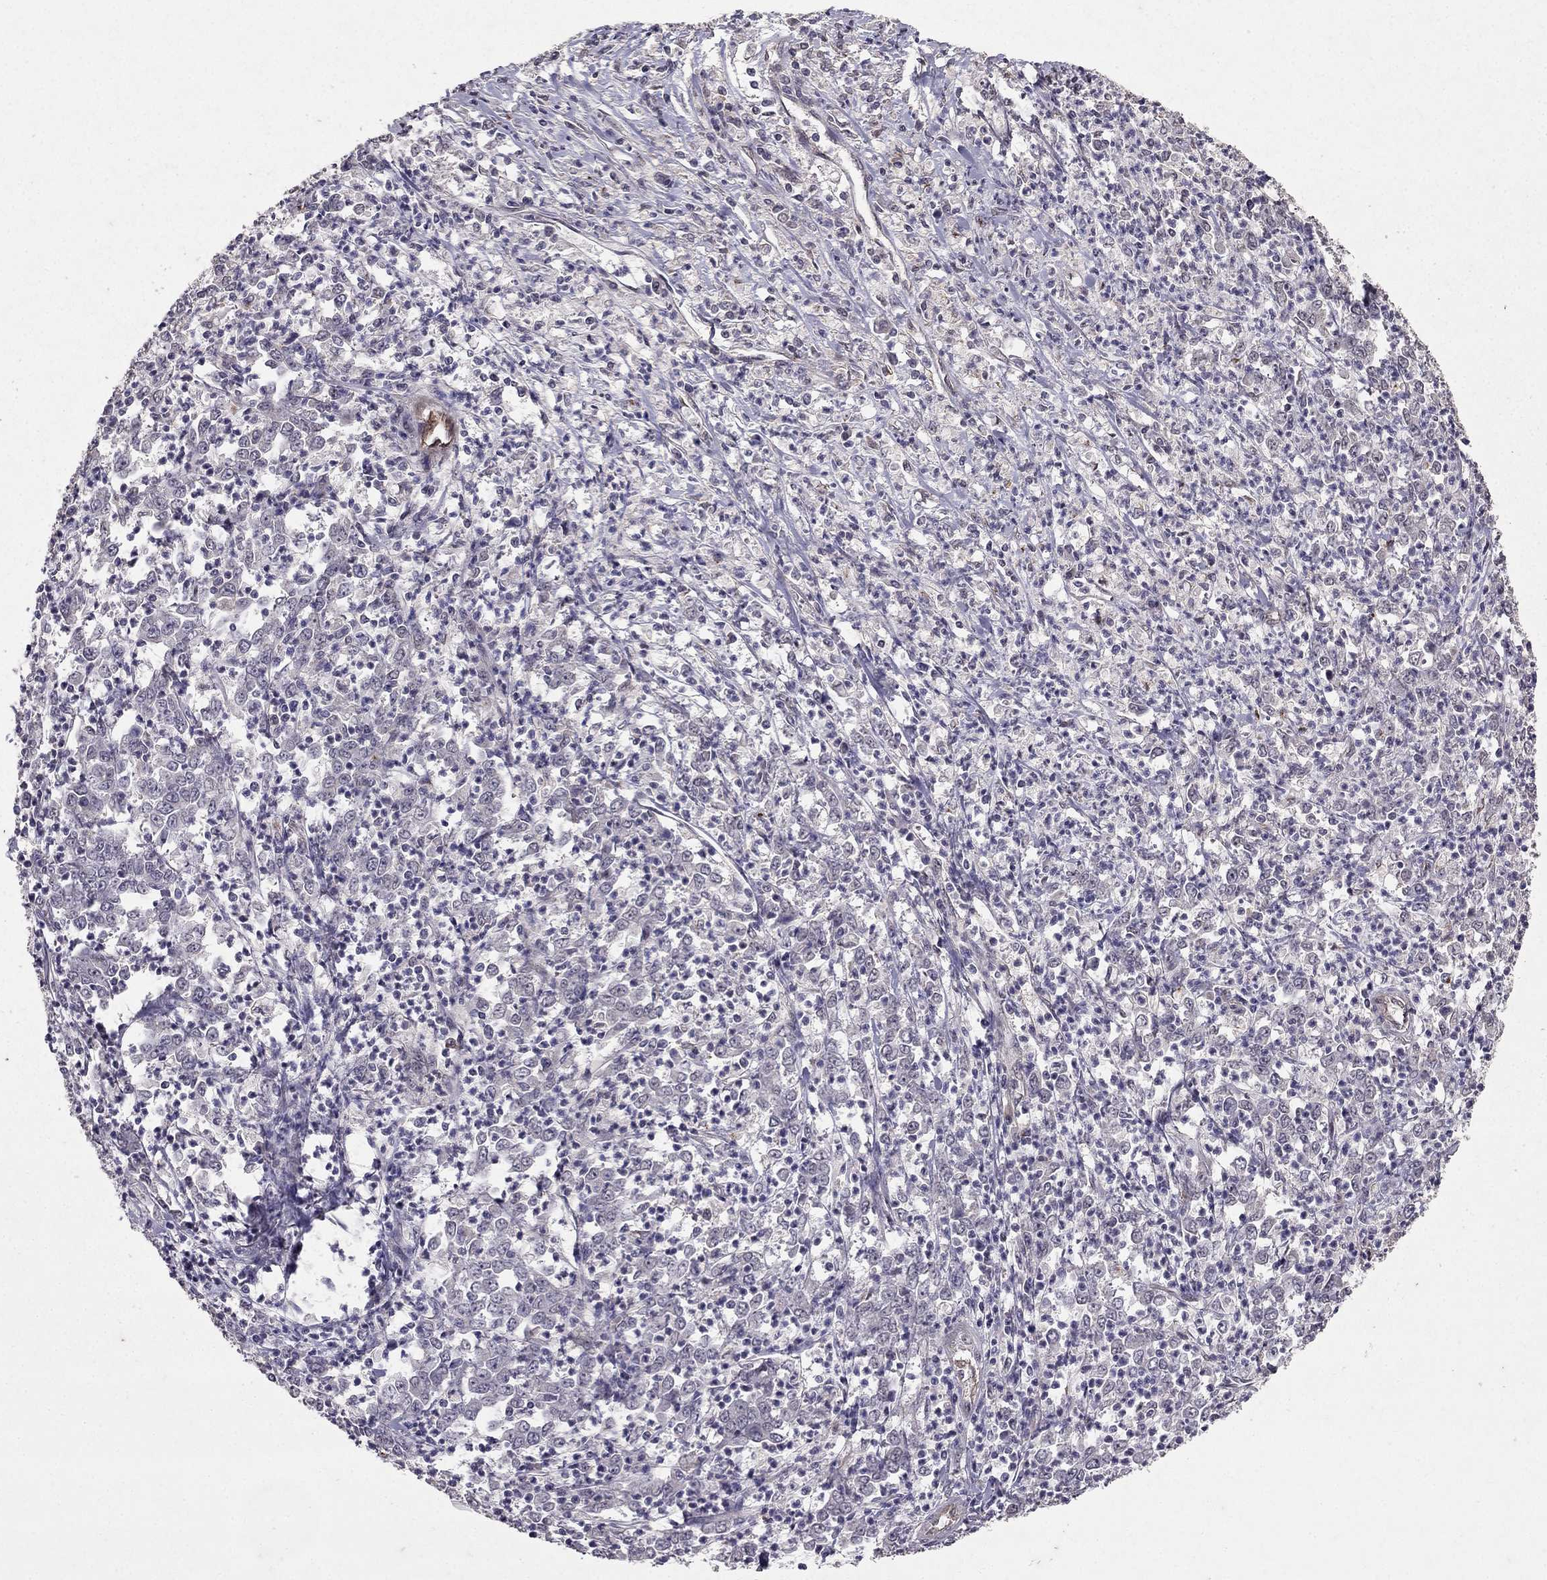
{"staining": {"intensity": "negative", "quantity": "none", "location": "none"}, "tissue": "stomach cancer", "cell_type": "Tumor cells", "image_type": "cancer", "snomed": [{"axis": "morphology", "description": "Adenocarcinoma, NOS"}, {"axis": "topography", "description": "Stomach, lower"}], "caption": "This photomicrograph is of stomach cancer (adenocarcinoma) stained with immunohistochemistry (IHC) to label a protein in brown with the nuclei are counter-stained blue. There is no staining in tumor cells. (DAB (3,3'-diaminobenzidine) immunohistochemistry, high magnification).", "gene": "RASIP1", "patient": {"sex": "female", "age": 71}}